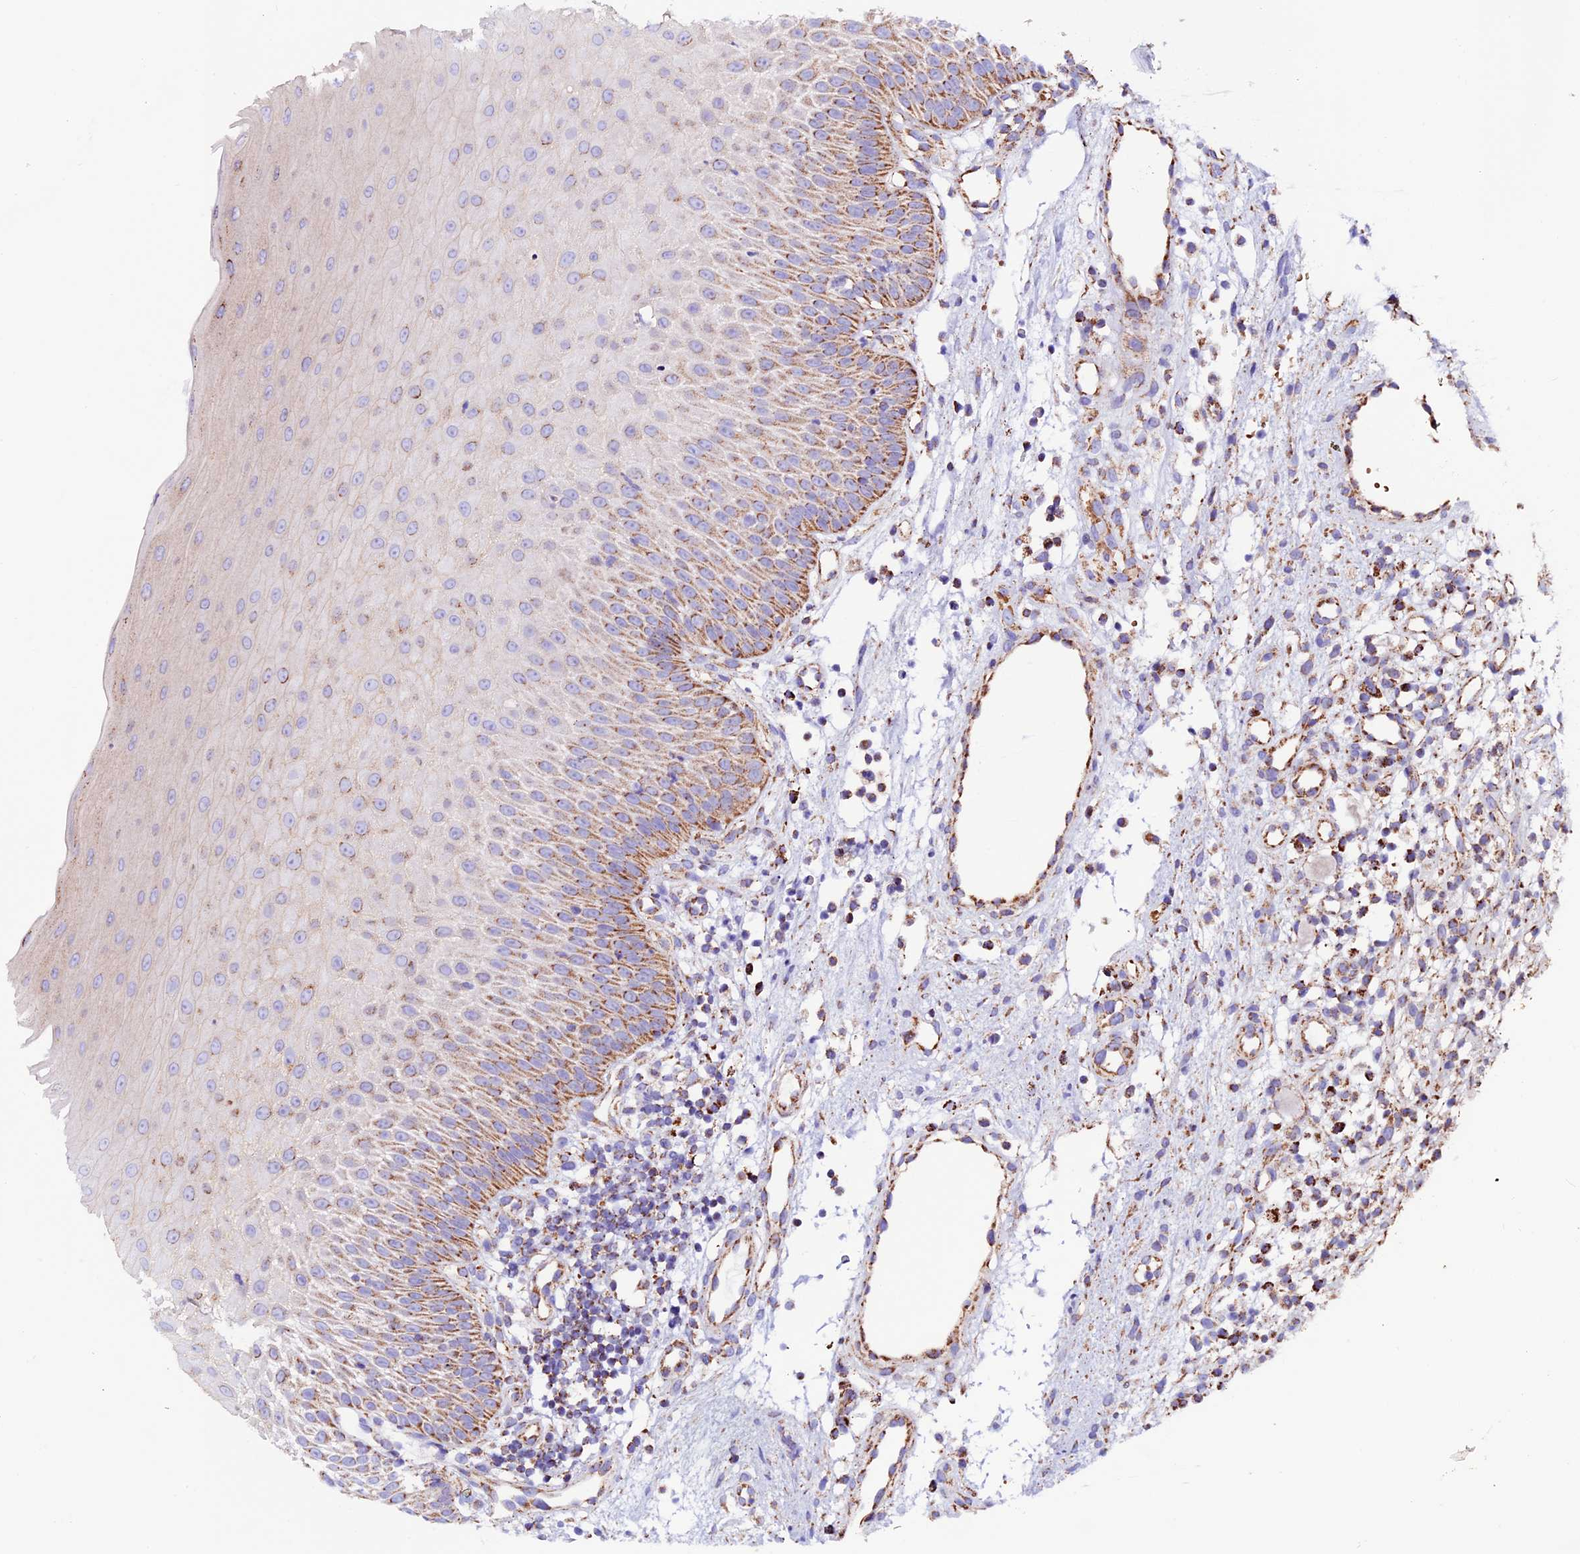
{"staining": {"intensity": "strong", "quantity": "25%-75%", "location": "cytoplasmic/membranous"}, "tissue": "oral mucosa", "cell_type": "Squamous epithelial cells", "image_type": "normal", "snomed": [{"axis": "morphology", "description": "Normal tissue, NOS"}, {"axis": "topography", "description": "Oral tissue"}], "caption": "Immunohistochemistry (DAB (3,3'-diaminobenzidine)) staining of normal human oral mucosa displays strong cytoplasmic/membranous protein staining in approximately 25%-75% of squamous epithelial cells.", "gene": "CX3CL1", "patient": {"sex": "female", "age": 13}}